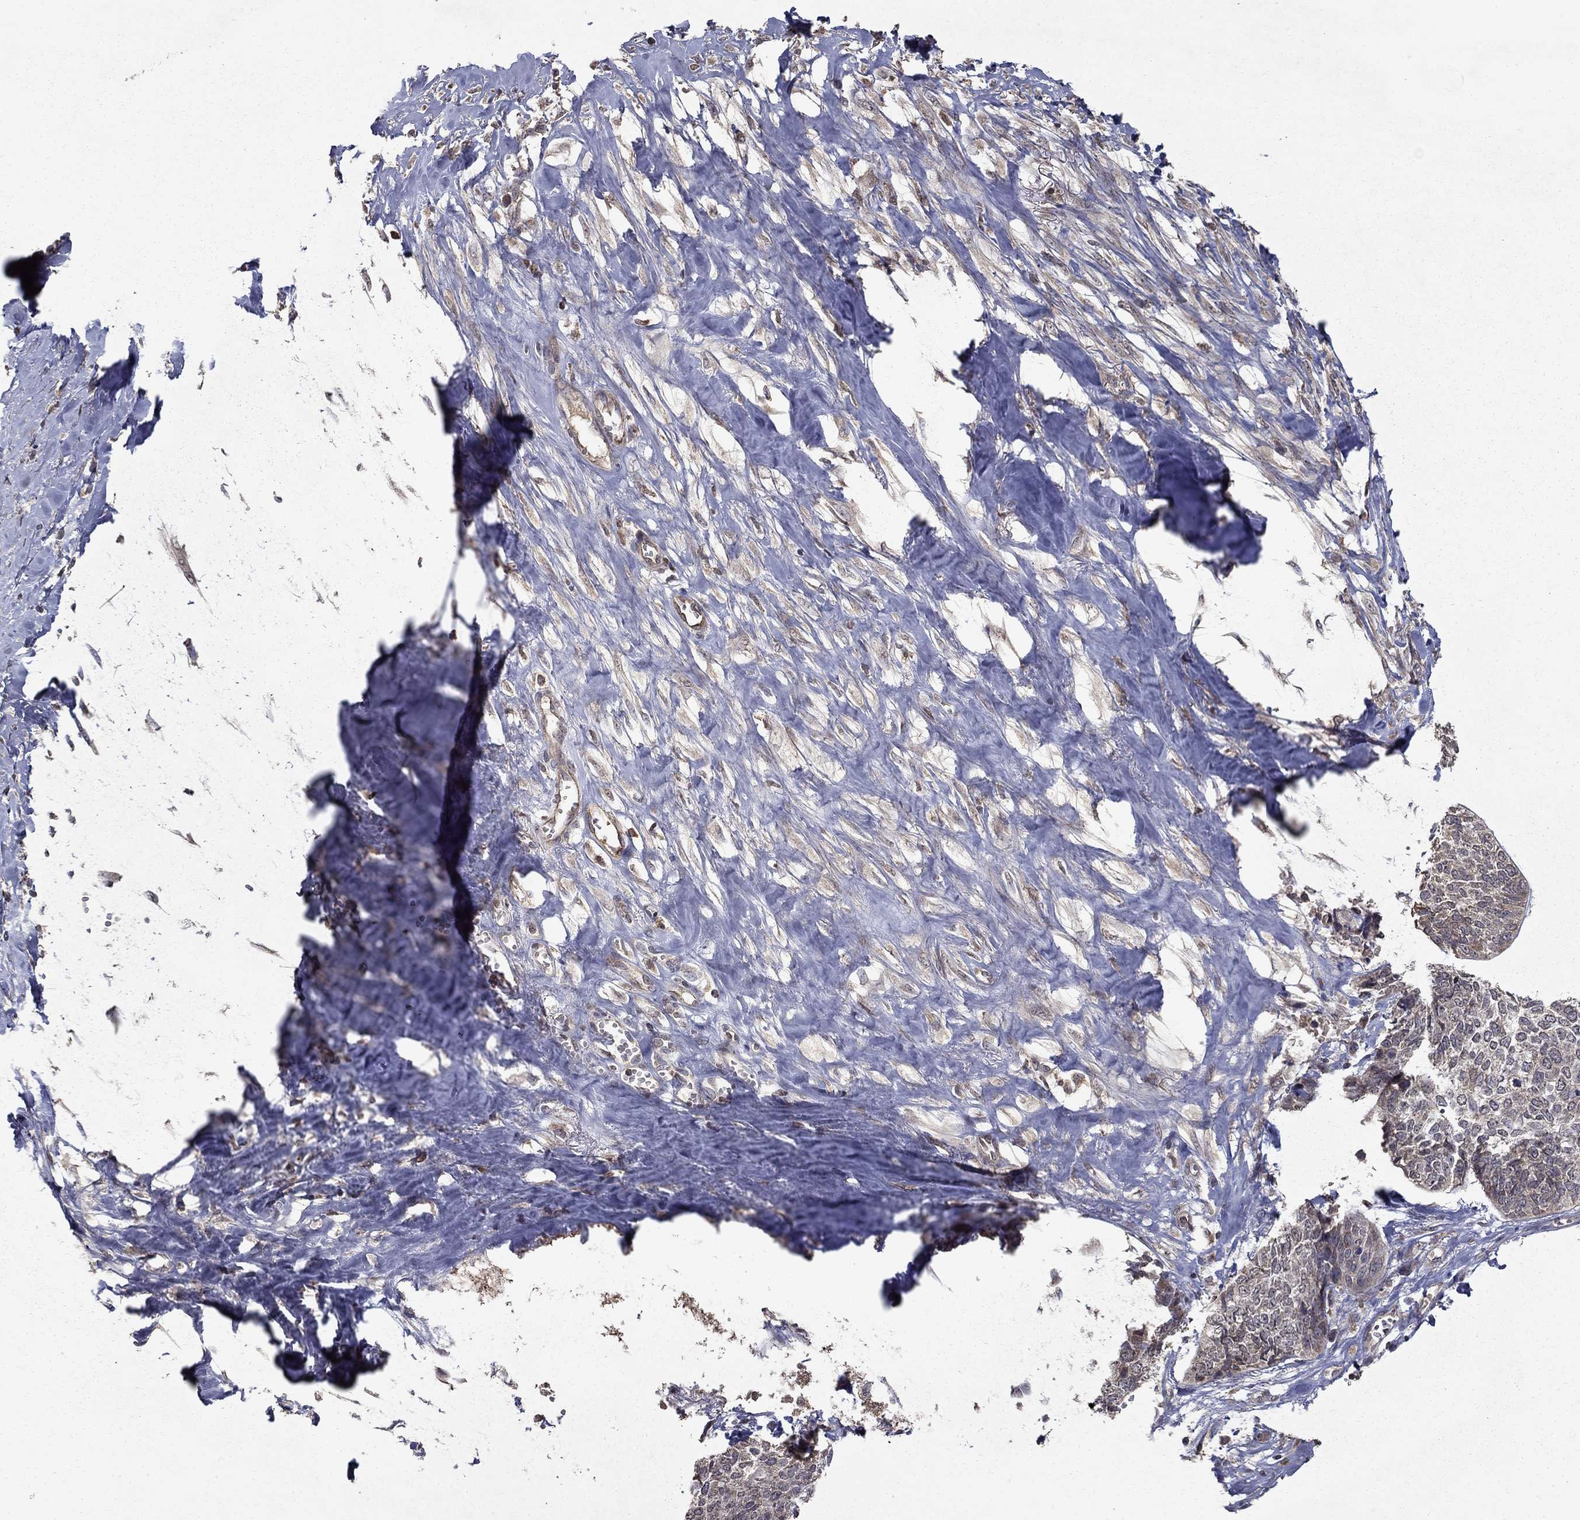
{"staining": {"intensity": "negative", "quantity": "none", "location": "none"}, "tissue": "skin cancer", "cell_type": "Tumor cells", "image_type": "cancer", "snomed": [{"axis": "morphology", "description": "Basal cell carcinoma"}, {"axis": "topography", "description": "Skin"}], "caption": "High power microscopy histopathology image of an immunohistochemistry photomicrograph of basal cell carcinoma (skin), revealing no significant staining in tumor cells.", "gene": "SLC2A13", "patient": {"sex": "male", "age": 86}}